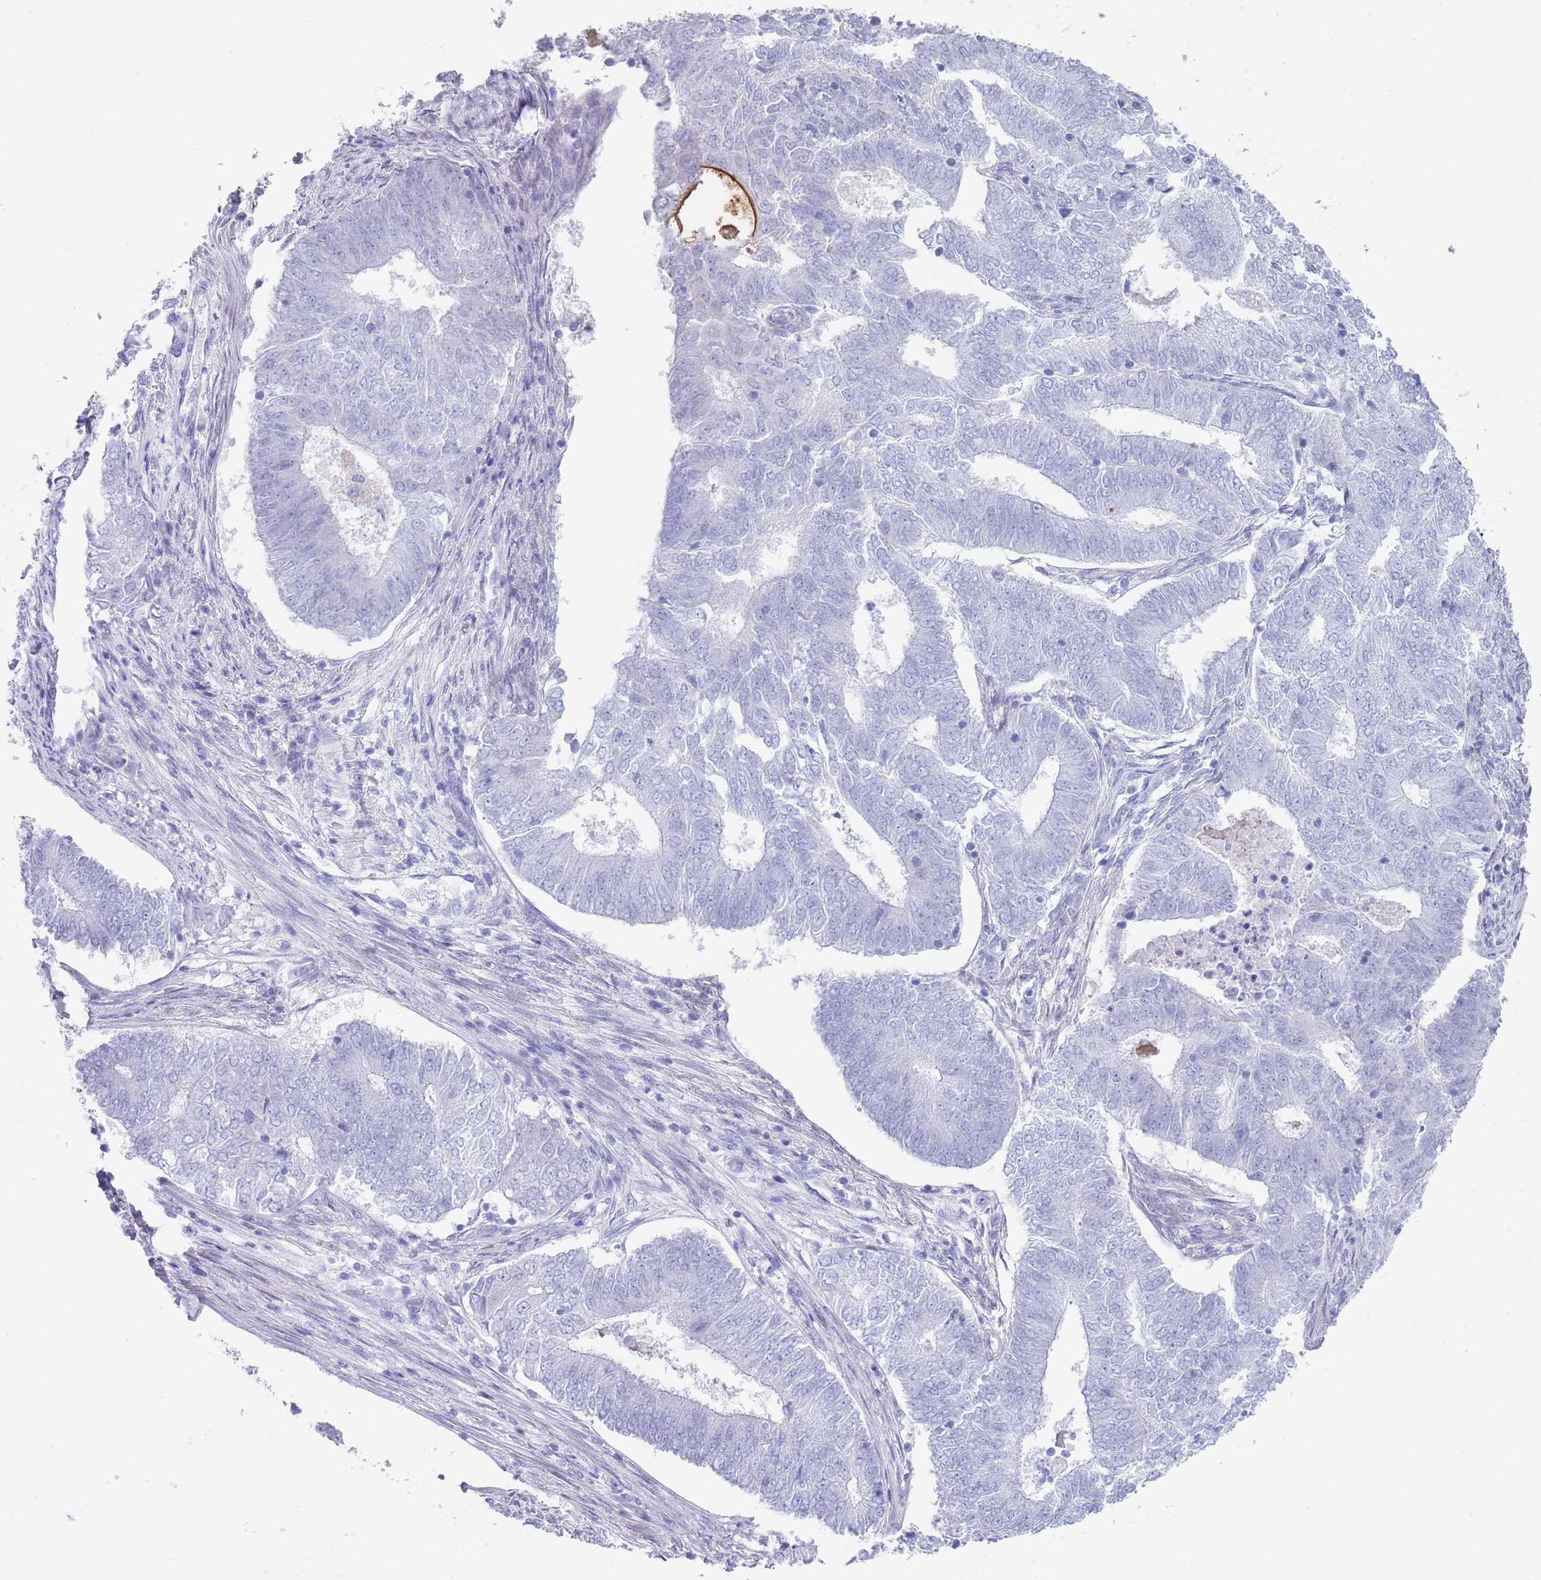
{"staining": {"intensity": "negative", "quantity": "none", "location": "none"}, "tissue": "endometrial cancer", "cell_type": "Tumor cells", "image_type": "cancer", "snomed": [{"axis": "morphology", "description": "Adenocarcinoma, NOS"}, {"axis": "topography", "description": "Endometrium"}], "caption": "There is no significant expression in tumor cells of endometrial adenocarcinoma.", "gene": "CPXM2", "patient": {"sex": "female", "age": 62}}